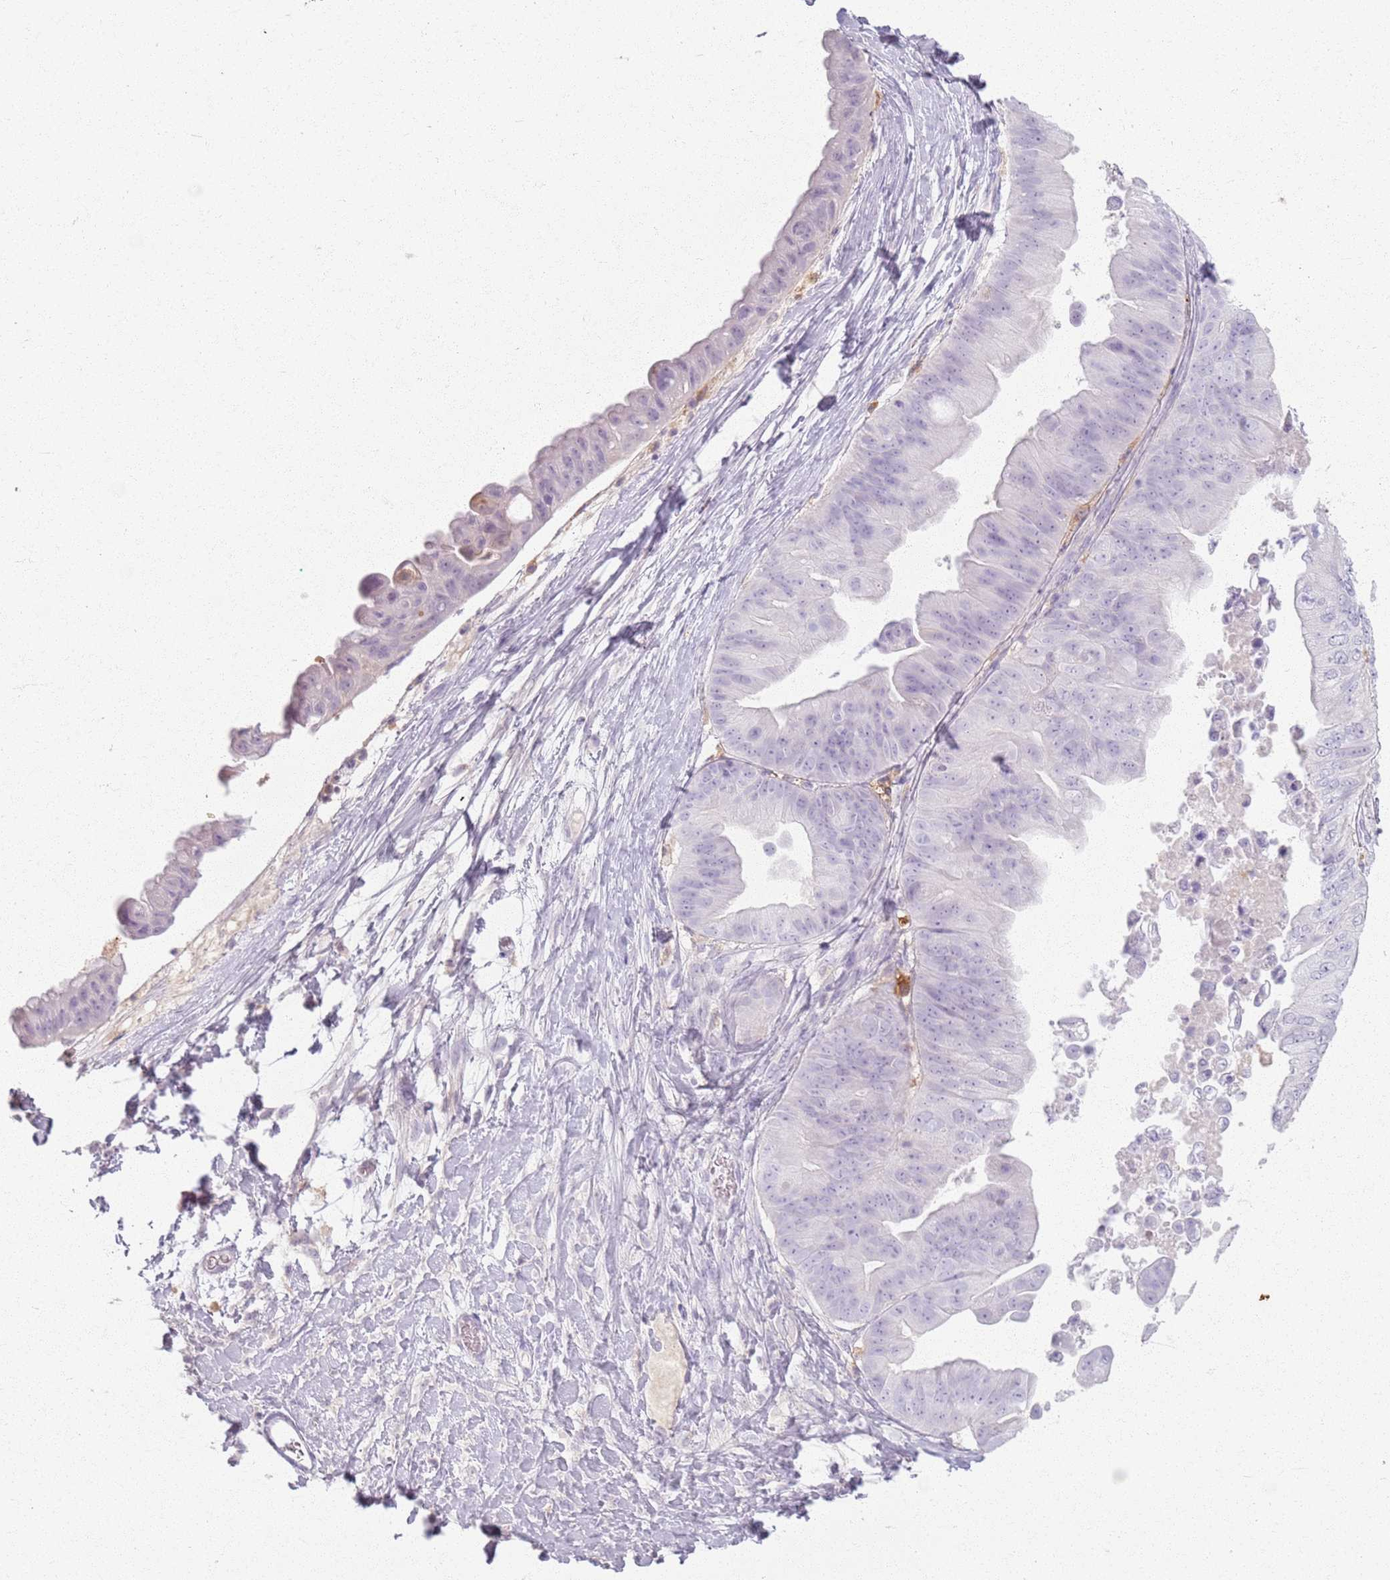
{"staining": {"intensity": "negative", "quantity": "none", "location": "none"}, "tissue": "ovarian cancer", "cell_type": "Tumor cells", "image_type": "cancer", "snomed": [{"axis": "morphology", "description": "Cystadenocarcinoma, mucinous, NOS"}, {"axis": "topography", "description": "Ovary"}], "caption": "High power microscopy micrograph of an immunohistochemistry (IHC) histopathology image of ovarian cancer, revealing no significant positivity in tumor cells.", "gene": "GDPGP1", "patient": {"sex": "female", "age": 61}}